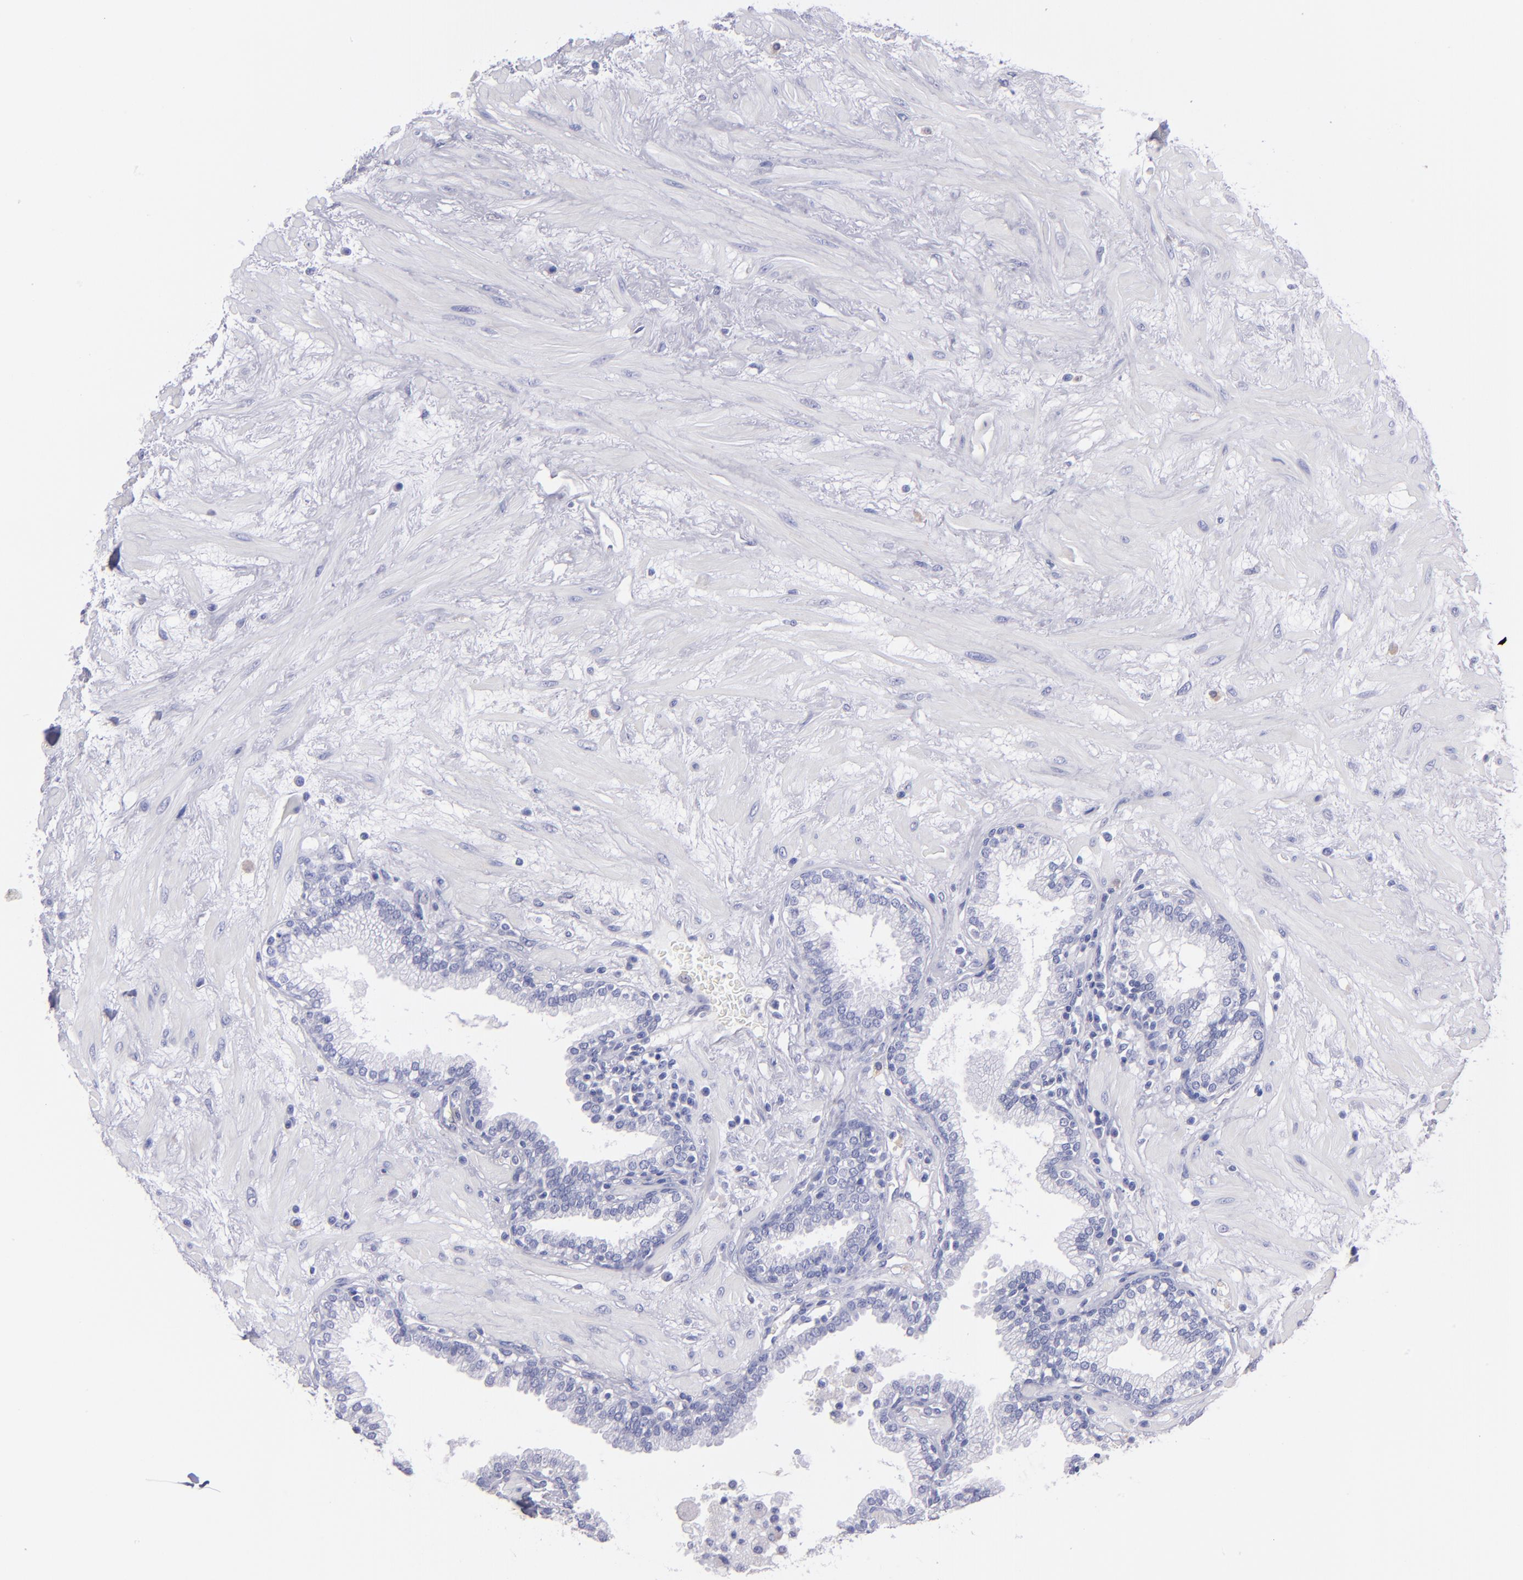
{"staining": {"intensity": "negative", "quantity": "none", "location": "none"}, "tissue": "prostate", "cell_type": "Glandular cells", "image_type": "normal", "snomed": [{"axis": "morphology", "description": "Normal tissue, NOS"}, {"axis": "topography", "description": "Prostate"}], "caption": "This is an immunohistochemistry (IHC) photomicrograph of benign prostate. There is no expression in glandular cells.", "gene": "TG", "patient": {"sex": "male", "age": 64}}